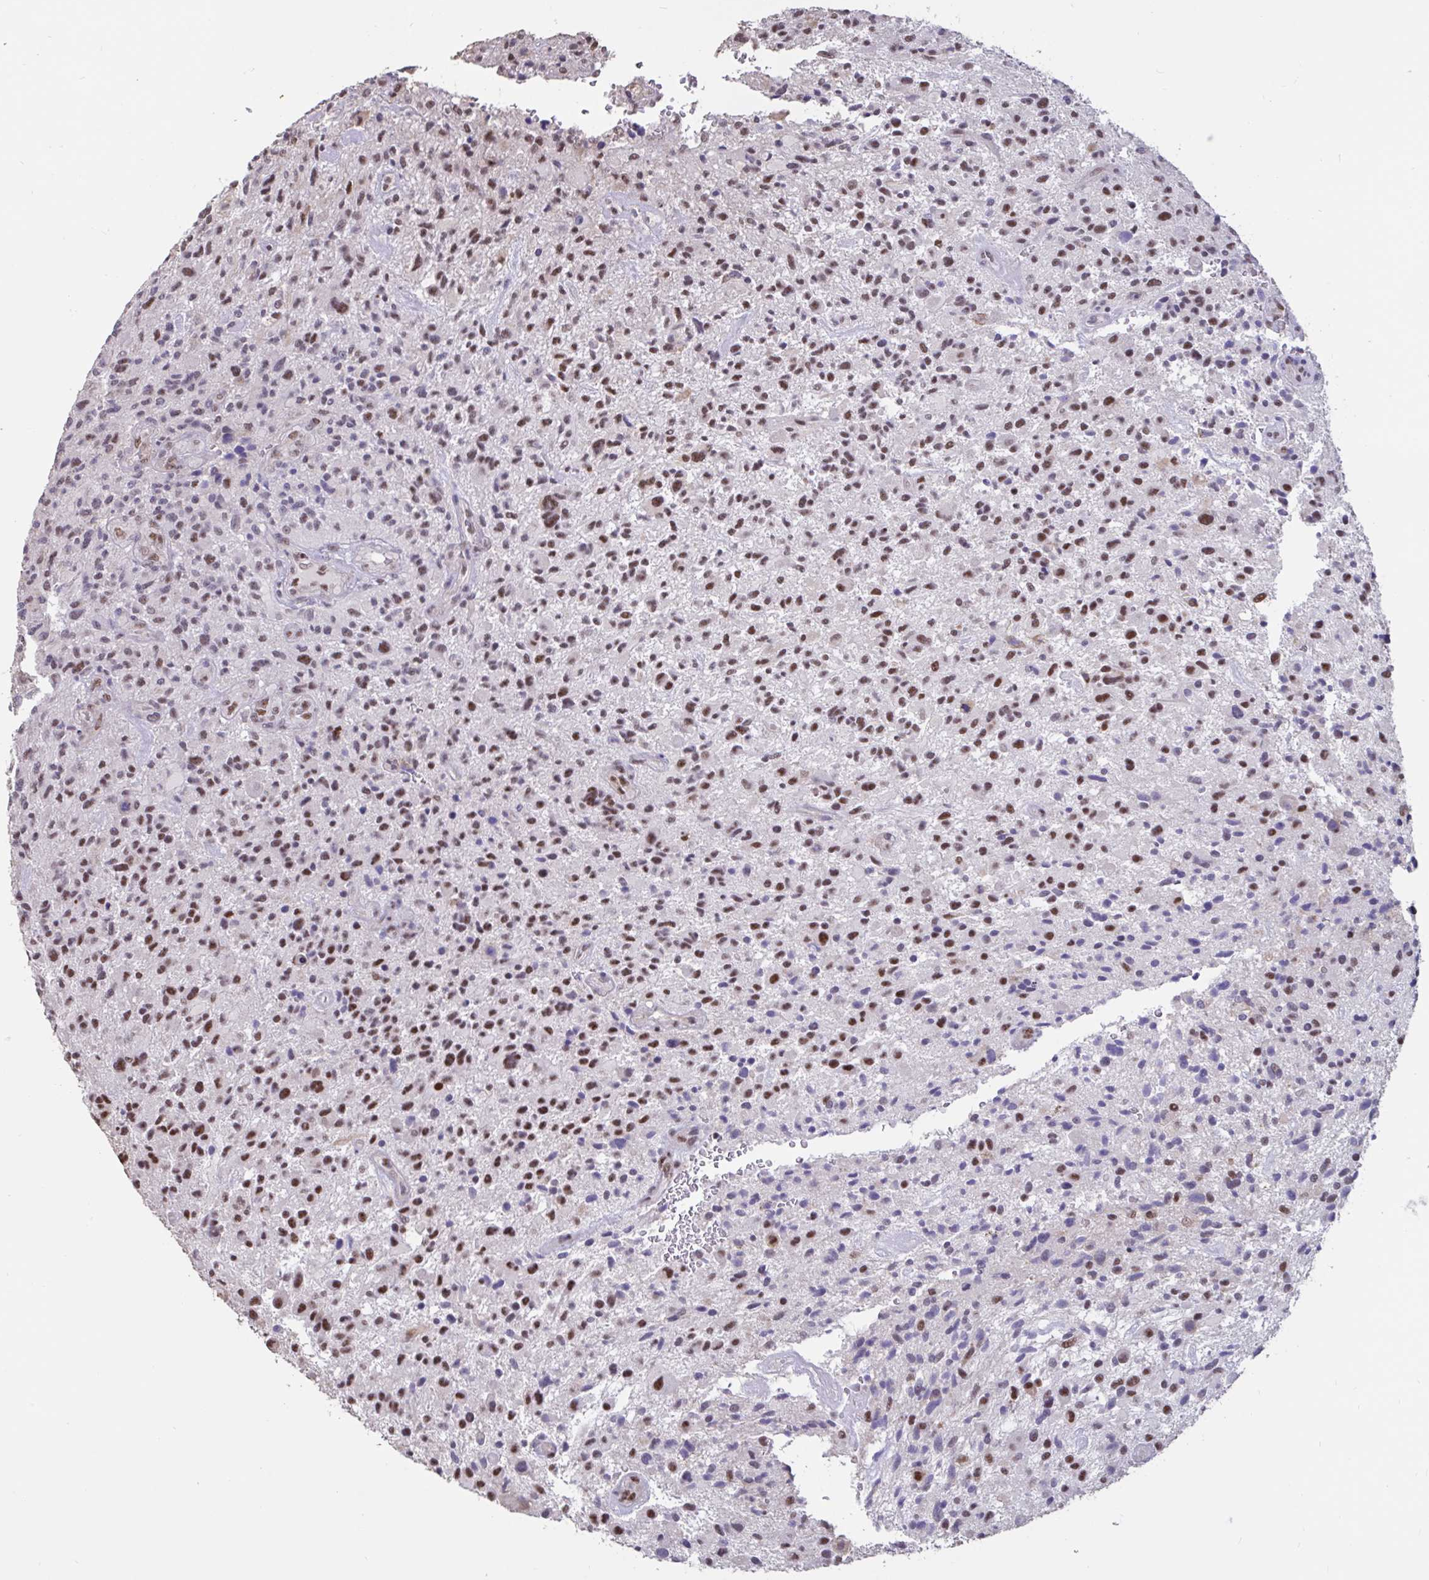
{"staining": {"intensity": "moderate", "quantity": "25%-75%", "location": "nuclear"}, "tissue": "glioma", "cell_type": "Tumor cells", "image_type": "cancer", "snomed": [{"axis": "morphology", "description": "Glioma, malignant, High grade"}, {"axis": "topography", "description": "Brain"}], "caption": "Tumor cells display medium levels of moderate nuclear positivity in approximately 25%-75% of cells in glioma. Nuclei are stained in blue.", "gene": "DDX39A", "patient": {"sex": "male", "age": 47}}